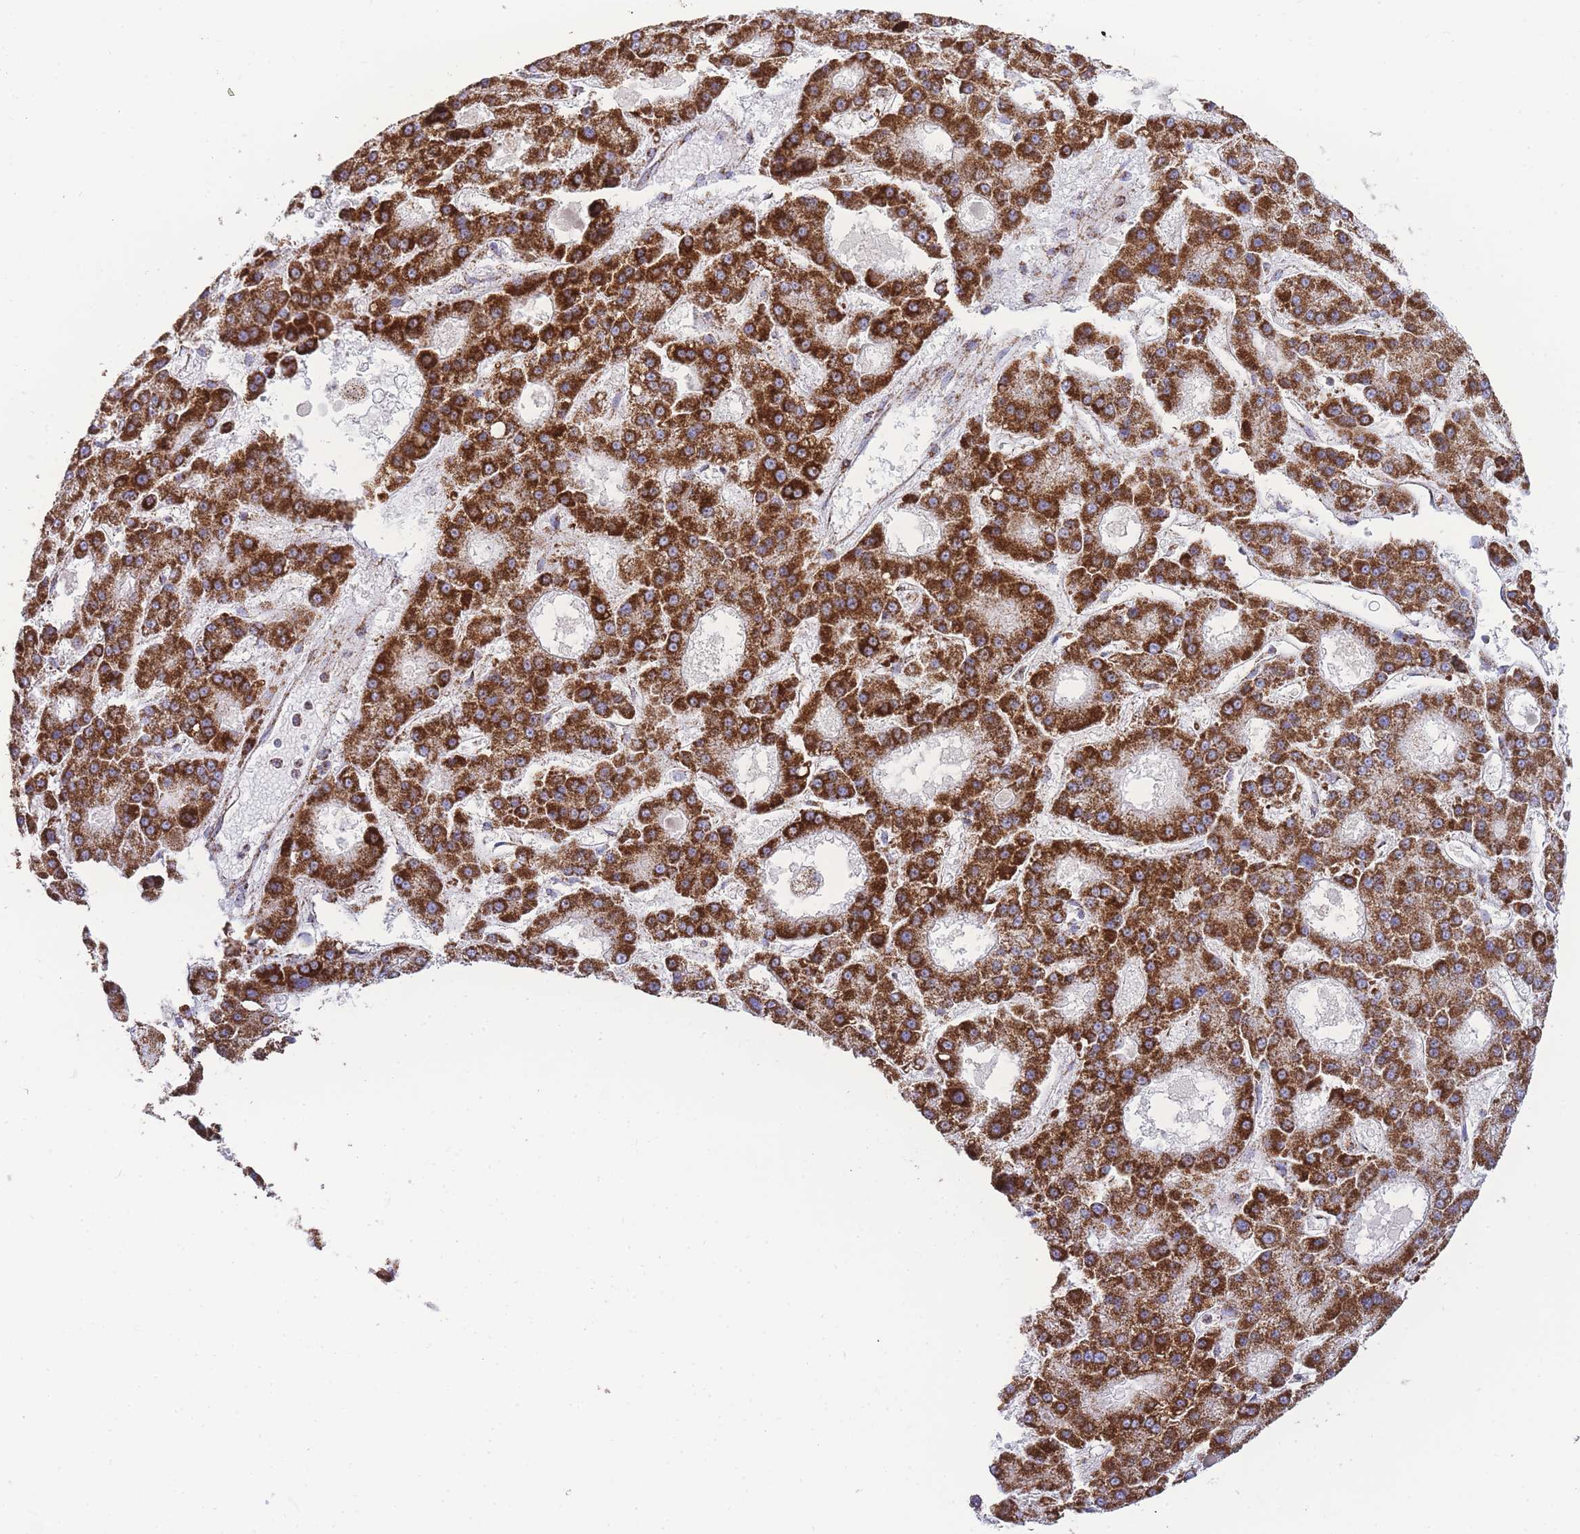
{"staining": {"intensity": "strong", "quantity": ">75%", "location": "cytoplasmic/membranous"}, "tissue": "liver cancer", "cell_type": "Tumor cells", "image_type": "cancer", "snomed": [{"axis": "morphology", "description": "Carcinoma, Hepatocellular, NOS"}, {"axis": "topography", "description": "Liver"}], "caption": "The photomicrograph shows staining of liver cancer (hepatocellular carcinoma), revealing strong cytoplasmic/membranous protein expression (brown color) within tumor cells.", "gene": "GSTM1", "patient": {"sex": "male", "age": 70}}